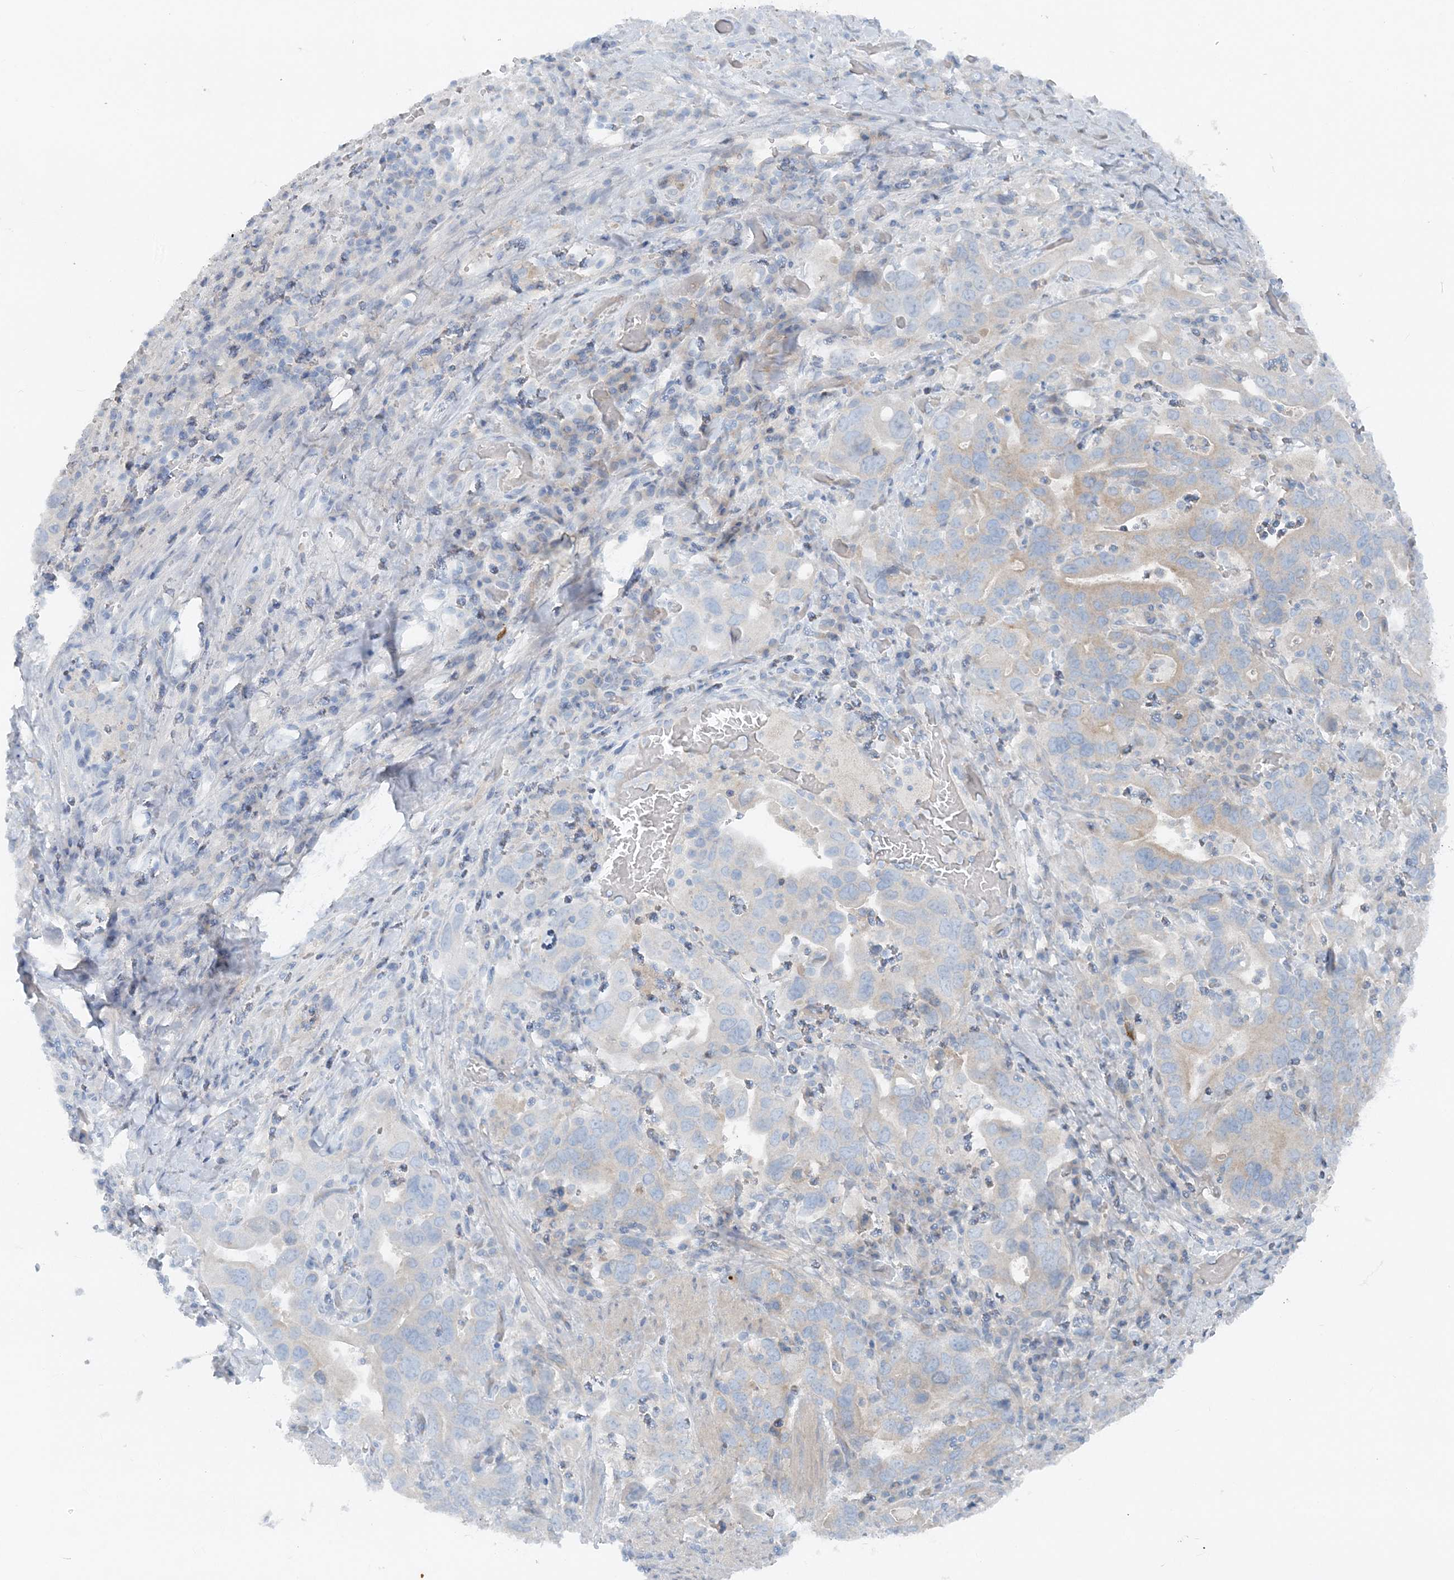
{"staining": {"intensity": "weak", "quantity": "<25%", "location": "cytoplasmic/membranous"}, "tissue": "stomach cancer", "cell_type": "Tumor cells", "image_type": "cancer", "snomed": [{"axis": "morphology", "description": "Adenocarcinoma, NOS"}, {"axis": "topography", "description": "Stomach, upper"}], "caption": "Tumor cells are negative for brown protein staining in stomach adenocarcinoma.", "gene": "ATP11A", "patient": {"sex": "male", "age": 62}}